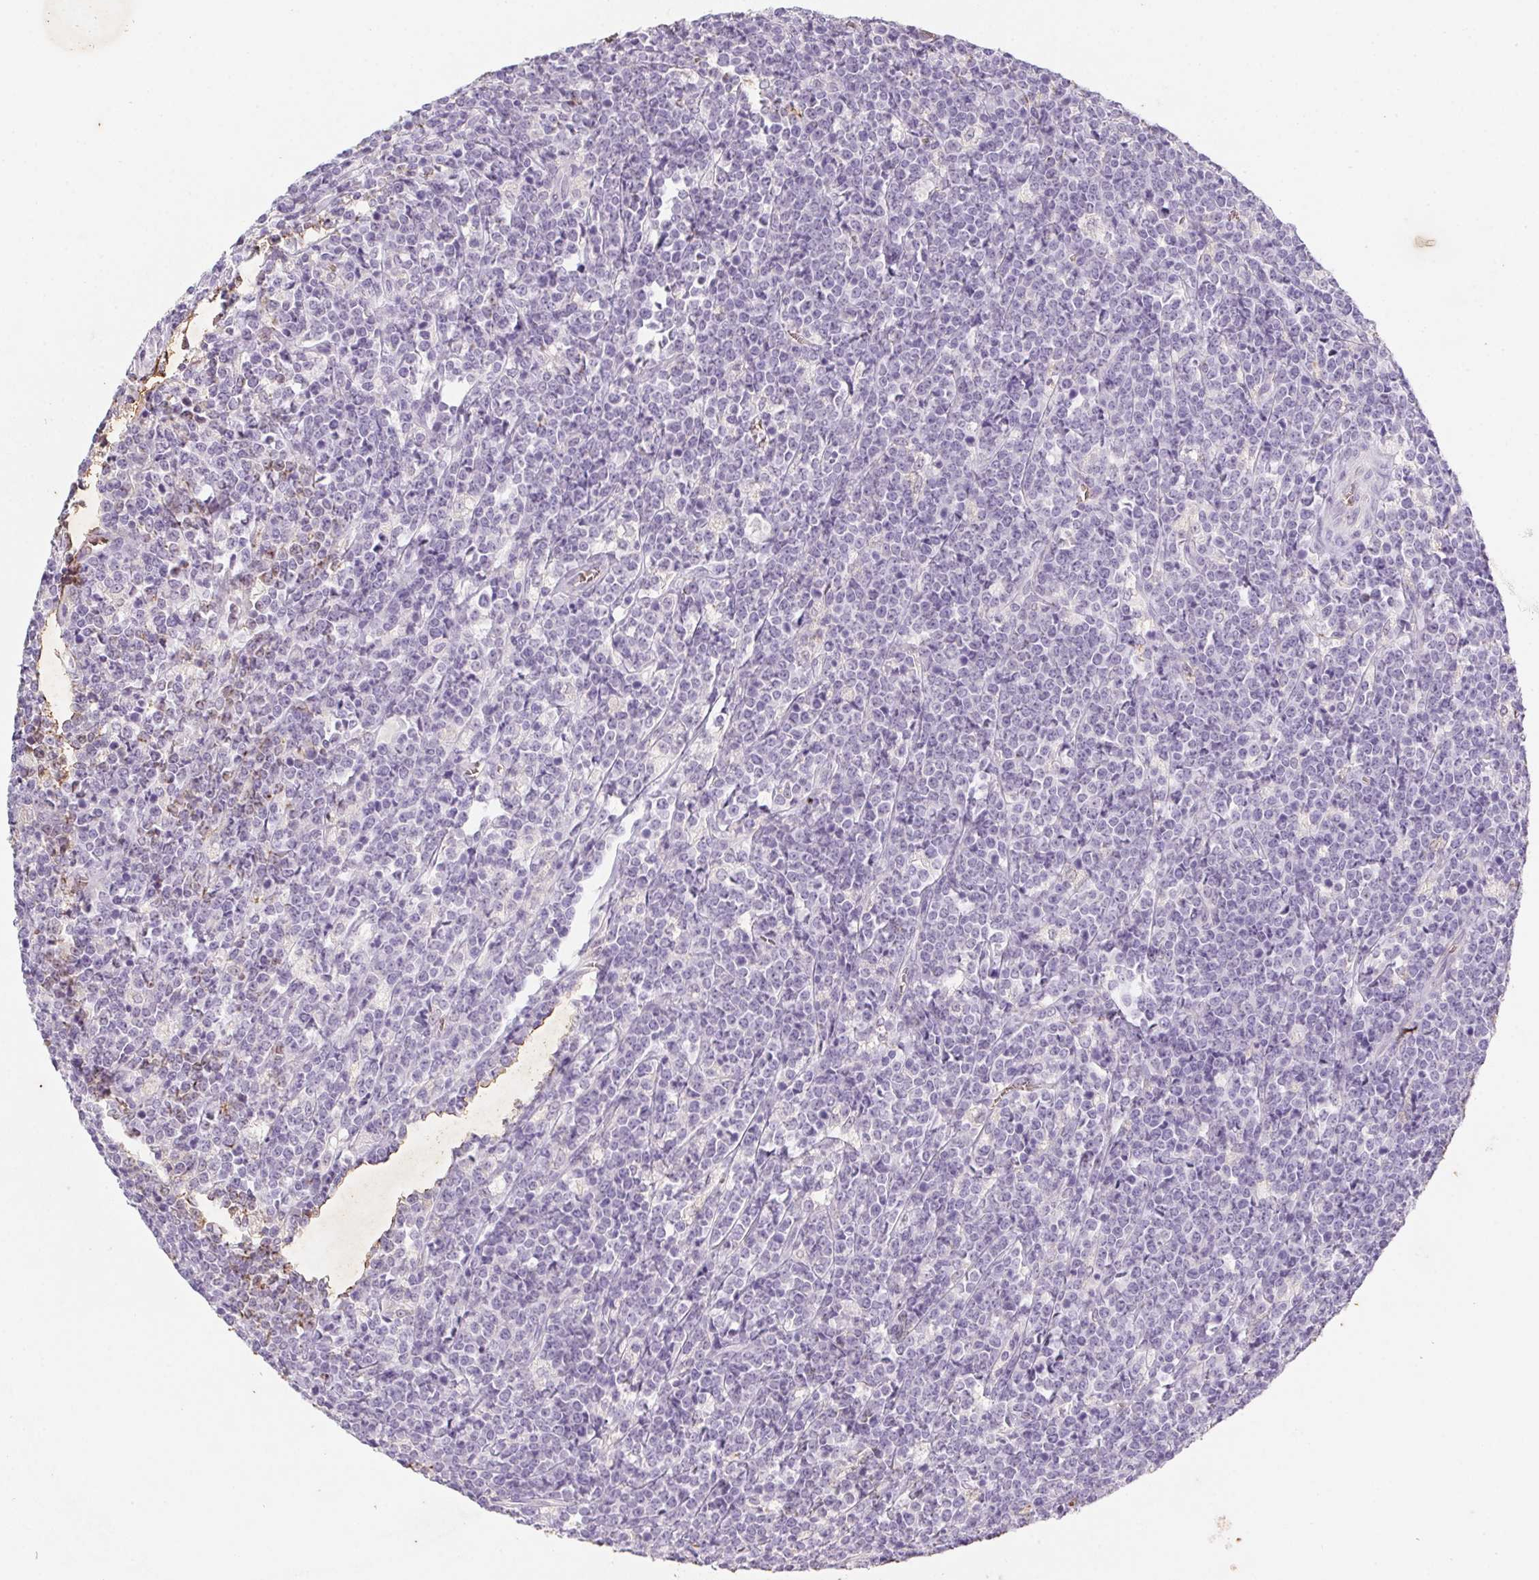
{"staining": {"intensity": "negative", "quantity": "none", "location": "none"}, "tissue": "lymphoma", "cell_type": "Tumor cells", "image_type": "cancer", "snomed": [{"axis": "morphology", "description": "Malignant lymphoma, non-Hodgkin's type, High grade"}, {"axis": "topography", "description": "Small intestine"}], "caption": "An IHC photomicrograph of malignant lymphoma, non-Hodgkin's type (high-grade) is shown. There is no staining in tumor cells of malignant lymphoma, non-Hodgkin's type (high-grade).", "gene": "DCD", "patient": {"sex": "female", "age": 56}}